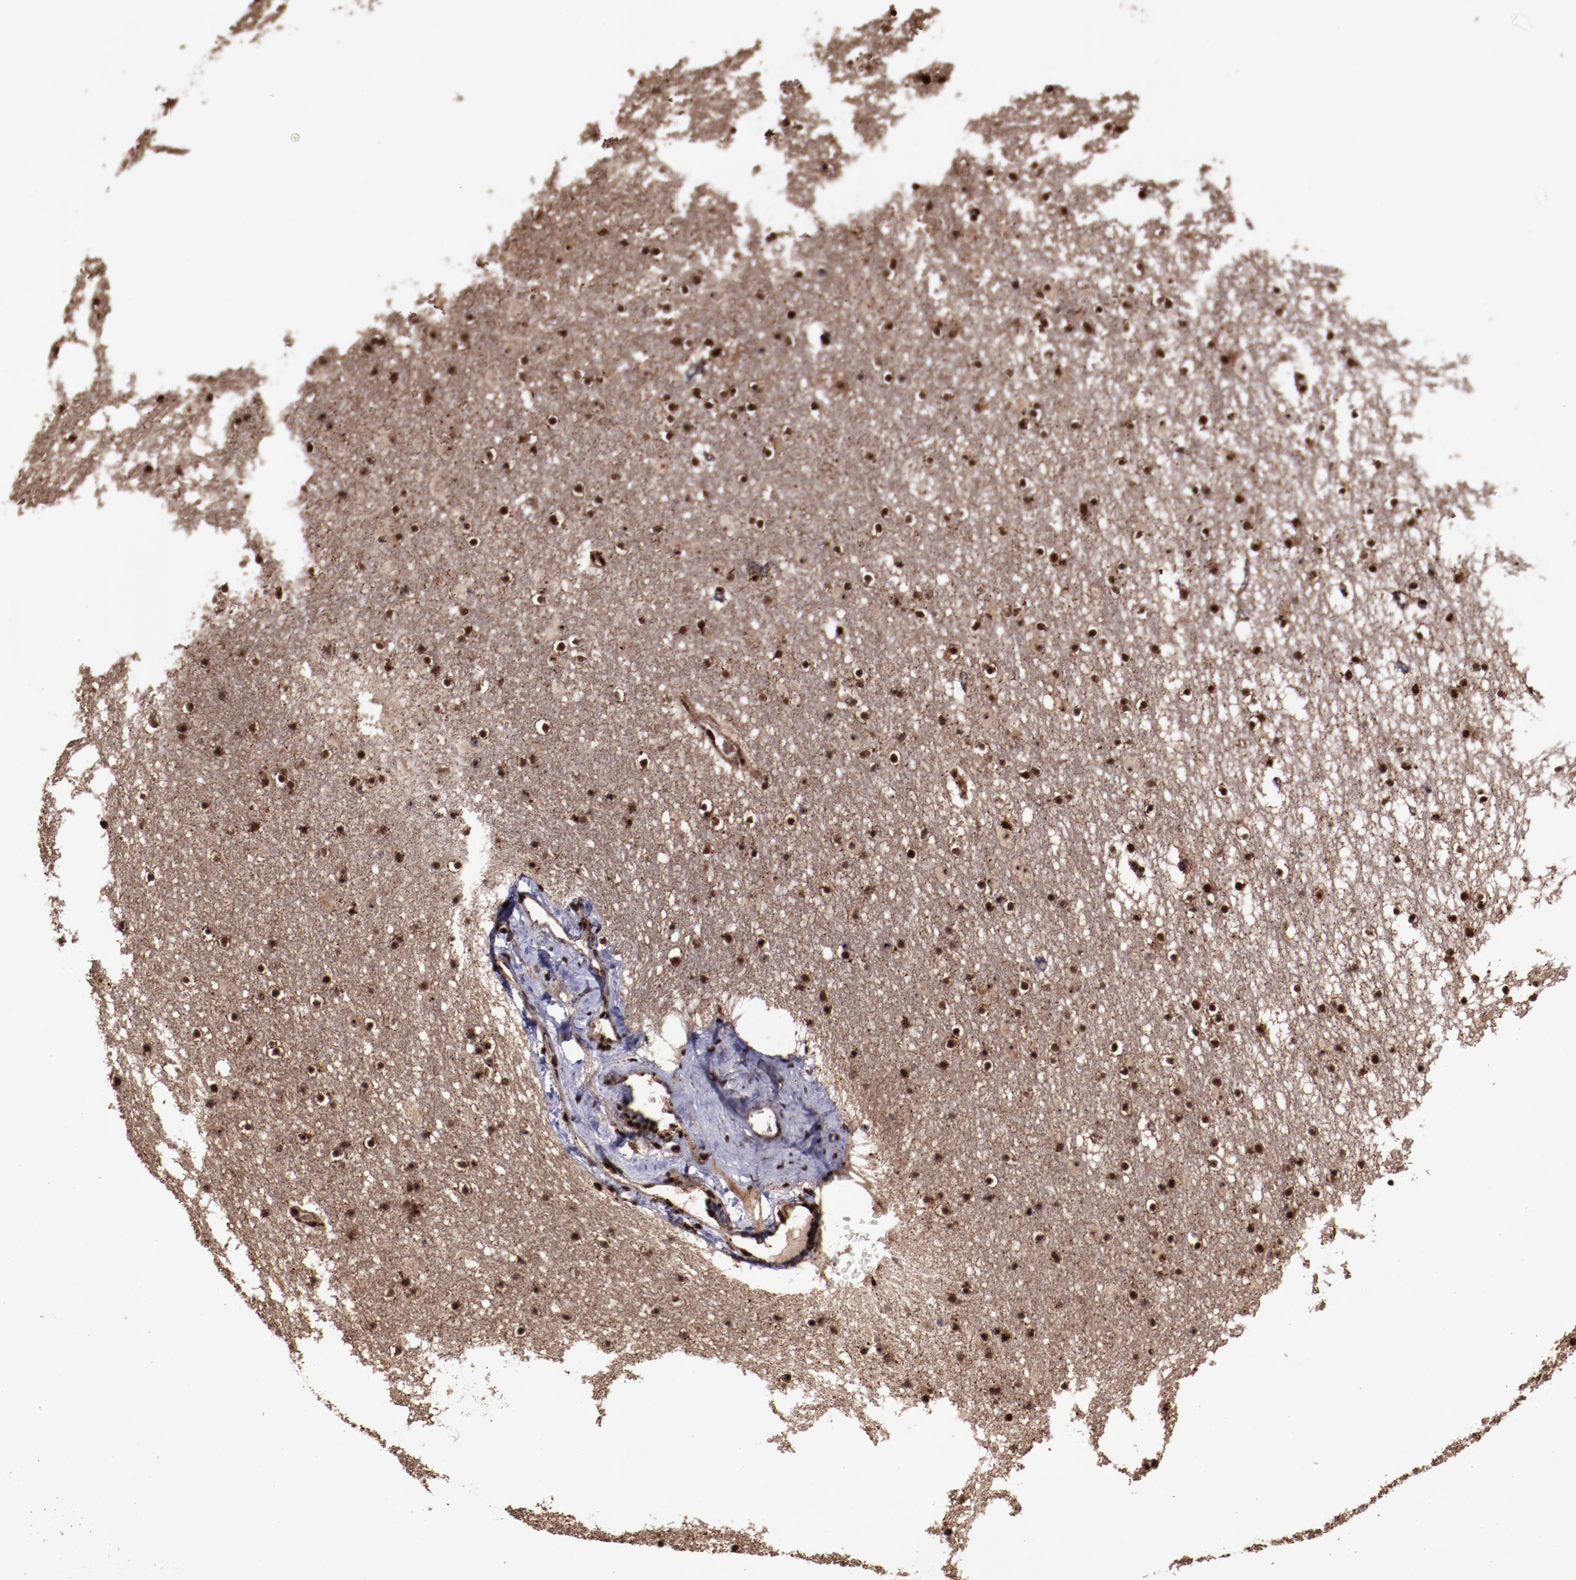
{"staining": {"intensity": "strong", "quantity": ">75%", "location": "nuclear"}, "tissue": "caudate", "cell_type": "Glial cells", "image_type": "normal", "snomed": [{"axis": "morphology", "description": "Normal tissue, NOS"}, {"axis": "topography", "description": "Lateral ventricle wall"}], "caption": "Glial cells reveal high levels of strong nuclear positivity in about >75% of cells in unremarkable human caudate.", "gene": "SNW1", "patient": {"sex": "male", "age": 45}}